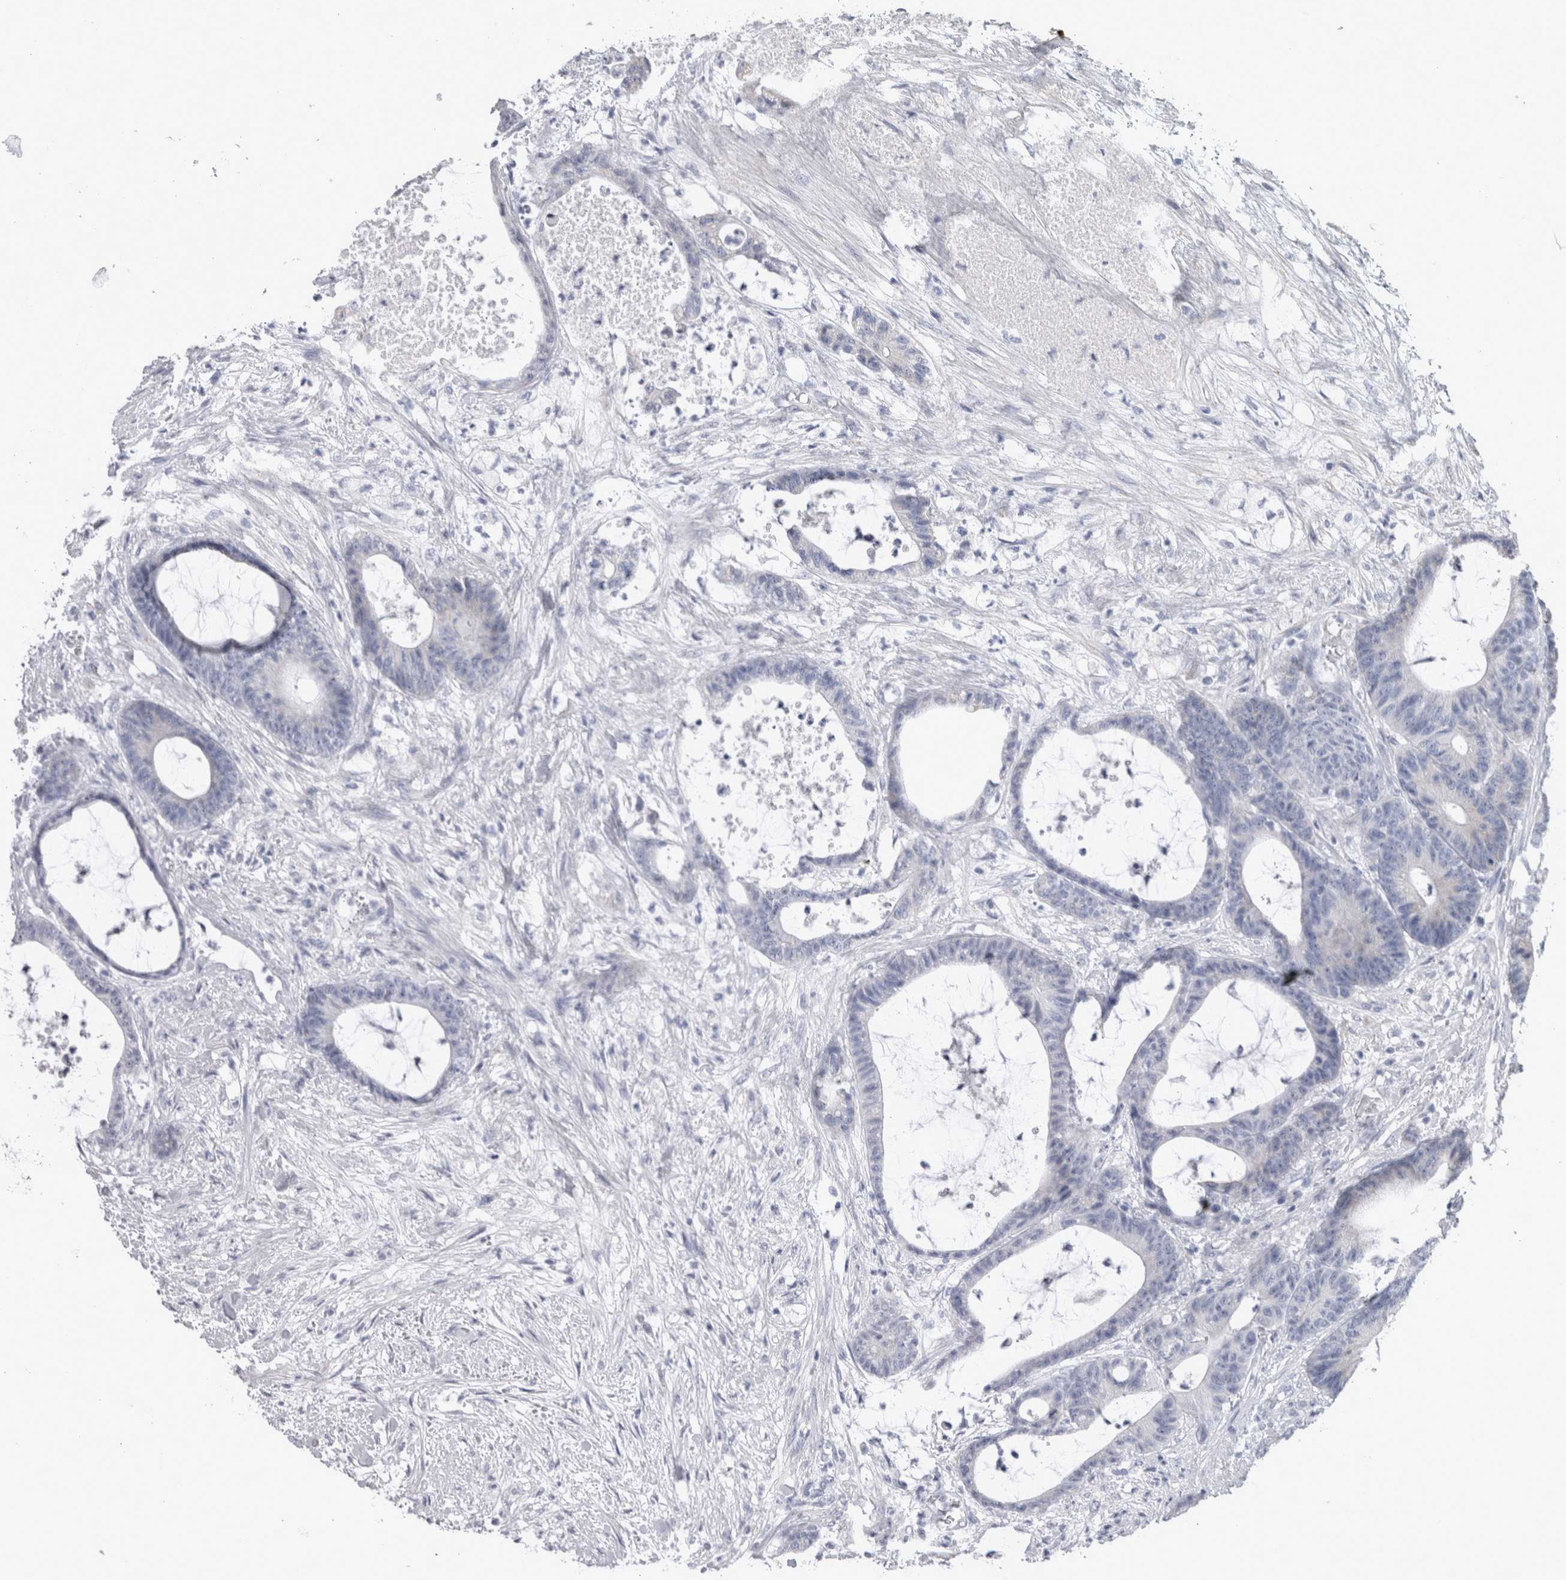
{"staining": {"intensity": "negative", "quantity": "none", "location": "none"}, "tissue": "colorectal cancer", "cell_type": "Tumor cells", "image_type": "cancer", "snomed": [{"axis": "morphology", "description": "Adenocarcinoma, NOS"}, {"axis": "topography", "description": "Colon"}], "caption": "The immunohistochemistry (IHC) image has no significant staining in tumor cells of adenocarcinoma (colorectal) tissue.", "gene": "MSMB", "patient": {"sex": "female", "age": 84}}